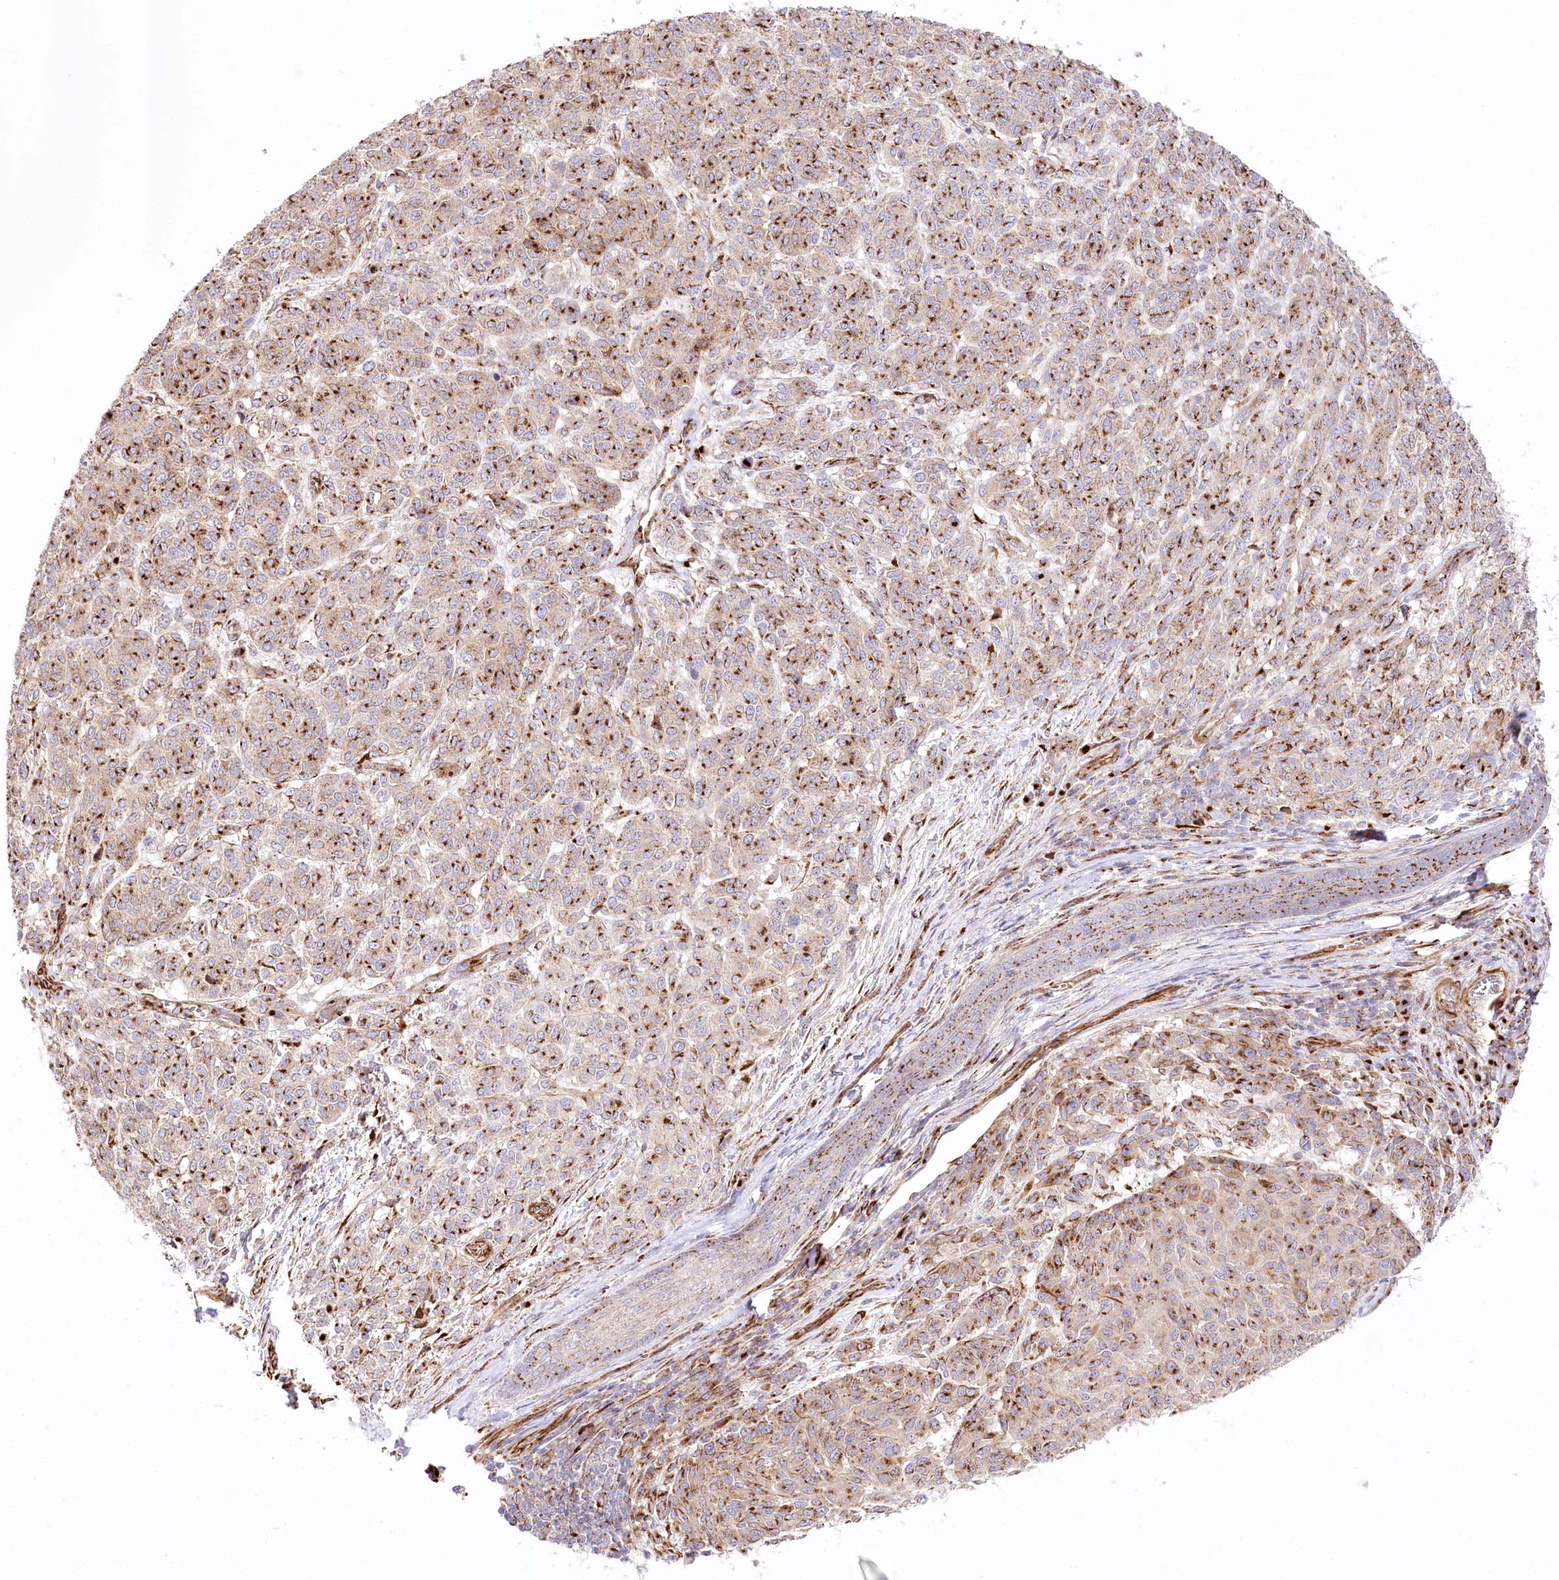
{"staining": {"intensity": "strong", "quantity": ">75%", "location": "cytoplasmic/membranous"}, "tissue": "melanoma", "cell_type": "Tumor cells", "image_type": "cancer", "snomed": [{"axis": "morphology", "description": "Malignant melanoma, NOS"}, {"axis": "topography", "description": "Skin"}], "caption": "DAB (3,3'-diaminobenzidine) immunohistochemical staining of malignant melanoma demonstrates strong cytoplasmic/membranous protein expression in about >75% of tumor cells. The protein is shown in brown color, while the nuclei are stained blue.", "gene": "ABRAXAS2", "patient": {"sex": "male", "age": 49}}